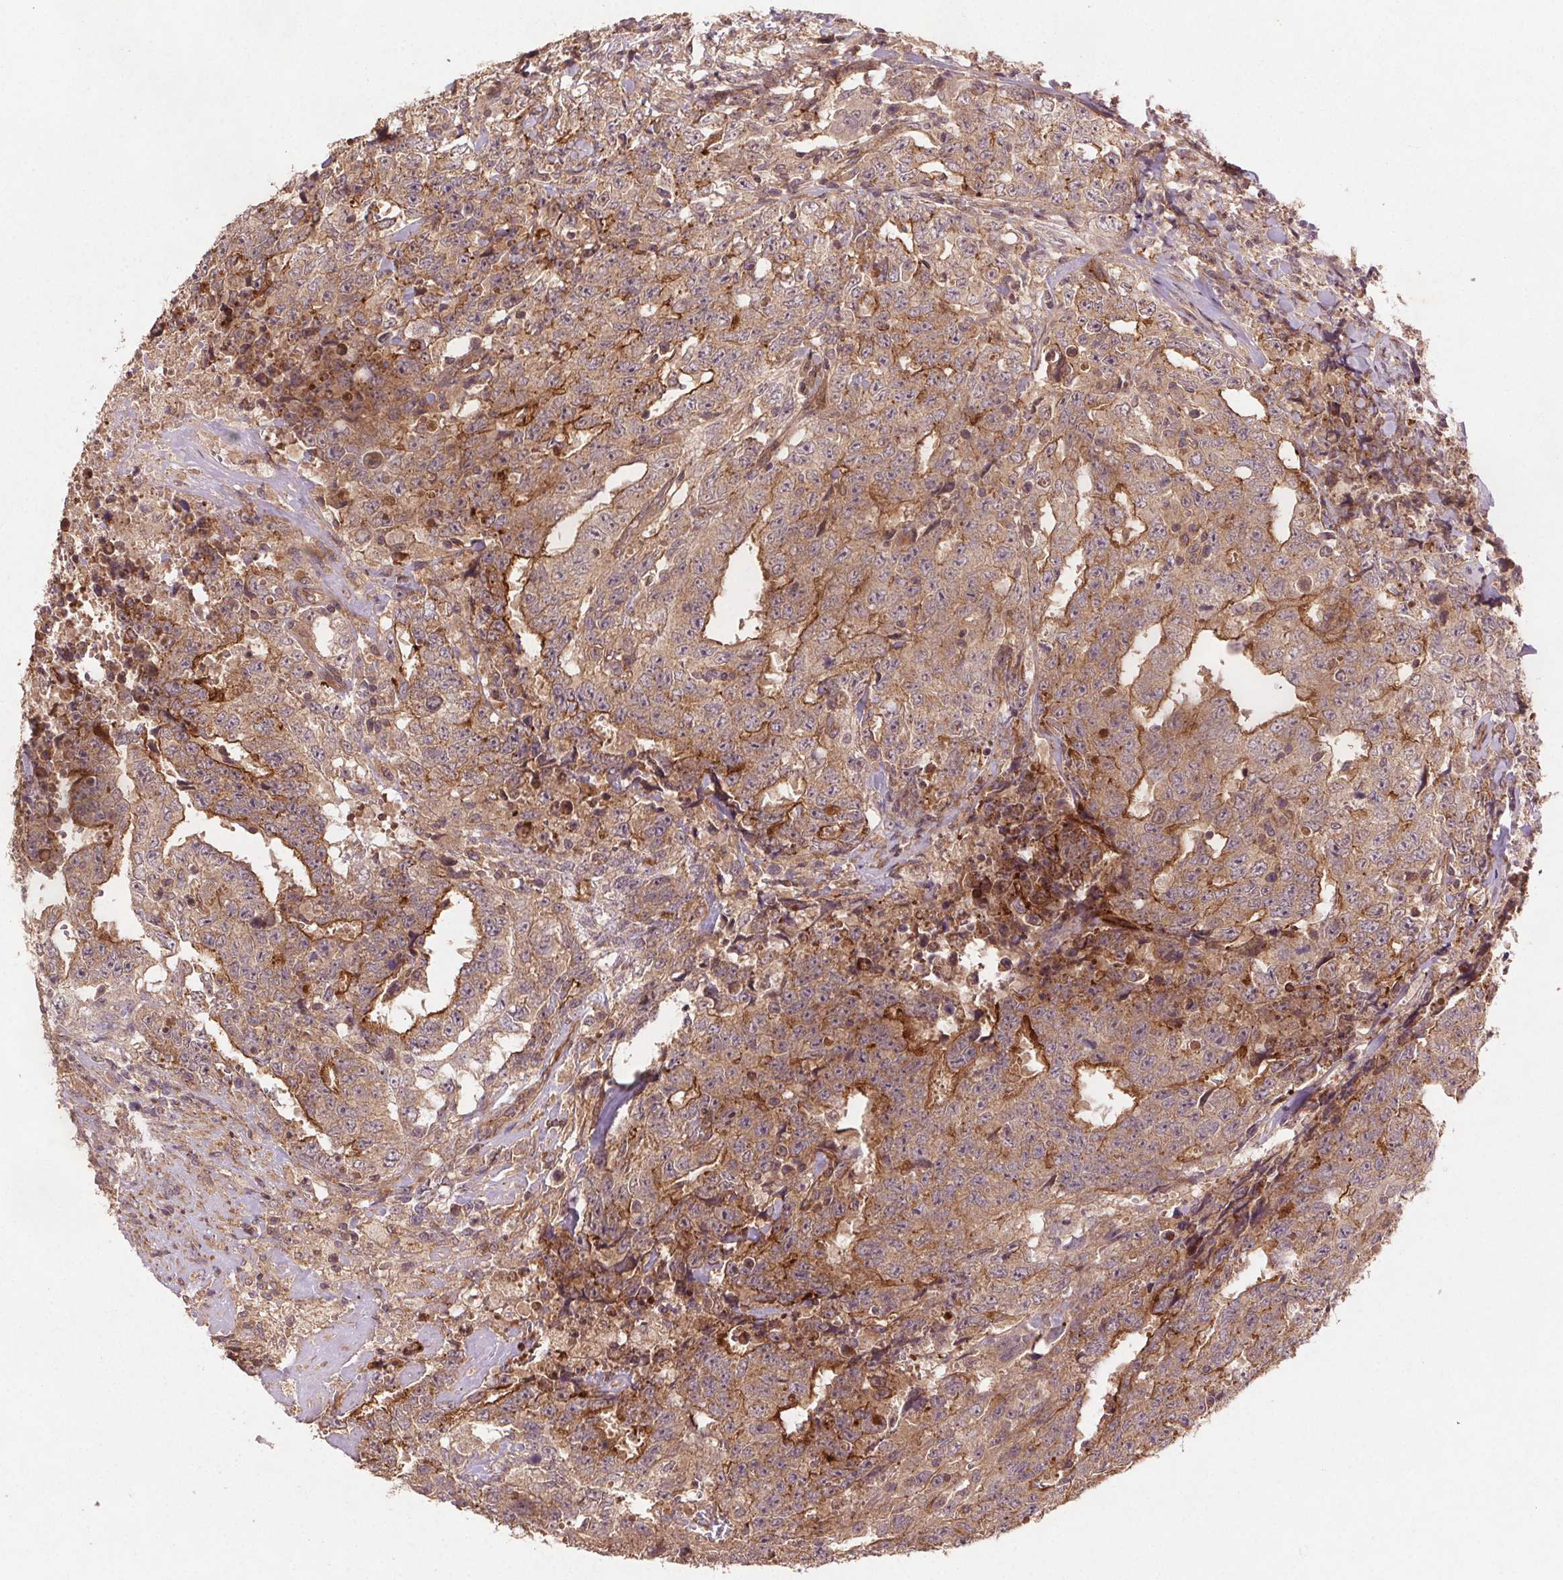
{"staining": {"intensity": "moderate", "quantity": ">75%", "location": "cytoplasmic/membranous"}, "tissue": "testis cancer", "cell_type": "Tumor cells", "image_type": "cancer", "snomed": [{"axis": "morphology", "description": "Carcinoma, Embryonal, NOS"}, {"axis": "topography", "description": "Testis"}], "caption": "Testis cancer (embryonal carcinoma) was stained to show a protein in brown. There is medium levels of moderate cytoplasmic/membranous expression in about >75% of tumor cells. The staining was performed using DAB to visualize the protein expression in brown, while the nuclei were stained in blue with hematoxylin (Magnification: 20x).", "gene": "SEC14L2", "patient": {"sex": "male", "age": 24}}